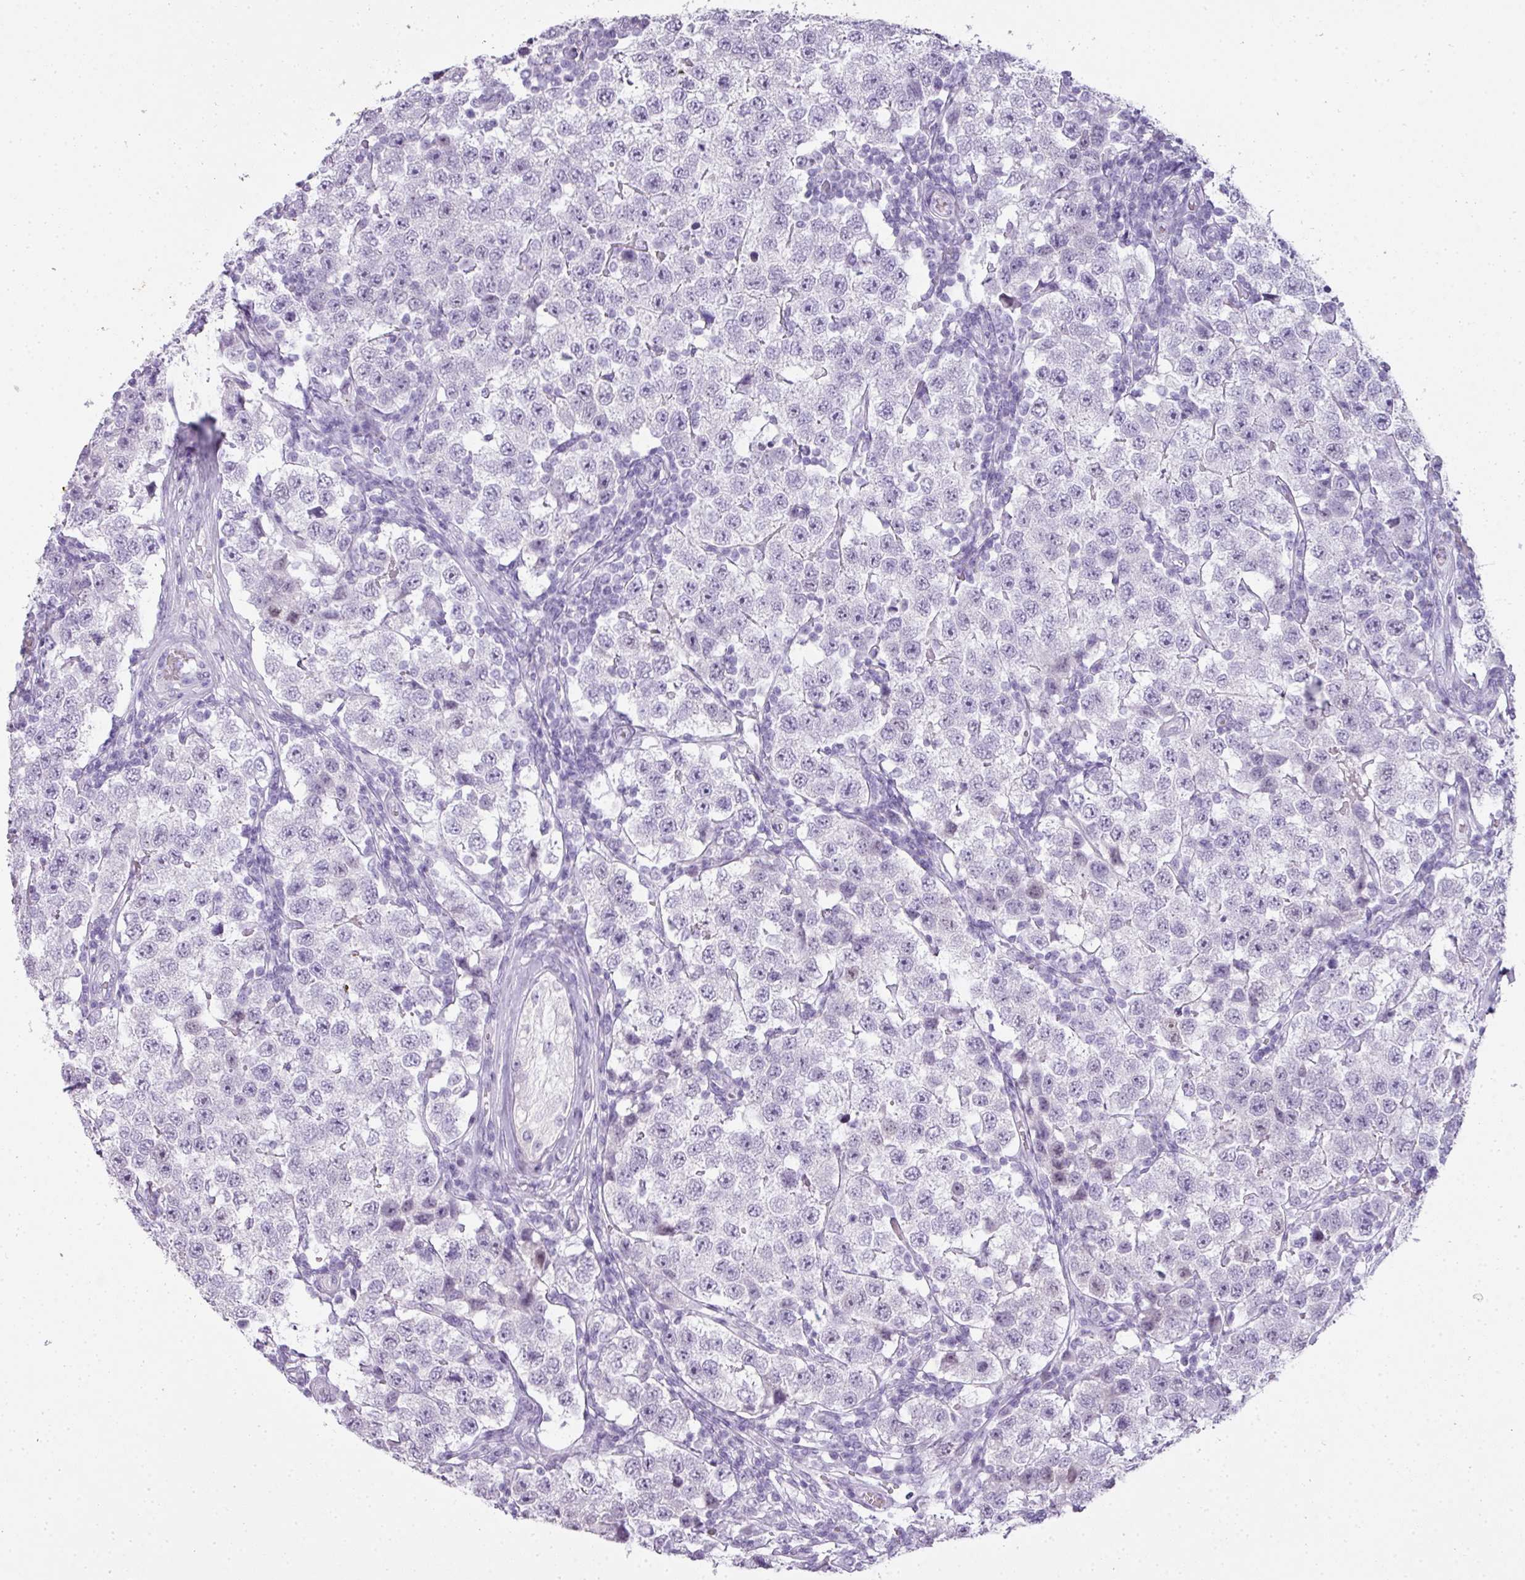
{"staining": {"intensity": "negative", "quantity": "none", "location": "none"}, "tissue": "testis cancer", "cell_type": "Tumor cells", "image_type": "cancer", "snomed": [{"axis": "morphology", "description": "Seminoma, NOS"}, {"axis": "topography", "description": "Testis"}], "caption": "DAB immunohistochemical staining of seminoma (testis) displays no significant positivity in tumor cells.", "gene": "RBMY1F", "patient": {"sex": "male", "age": 34}}